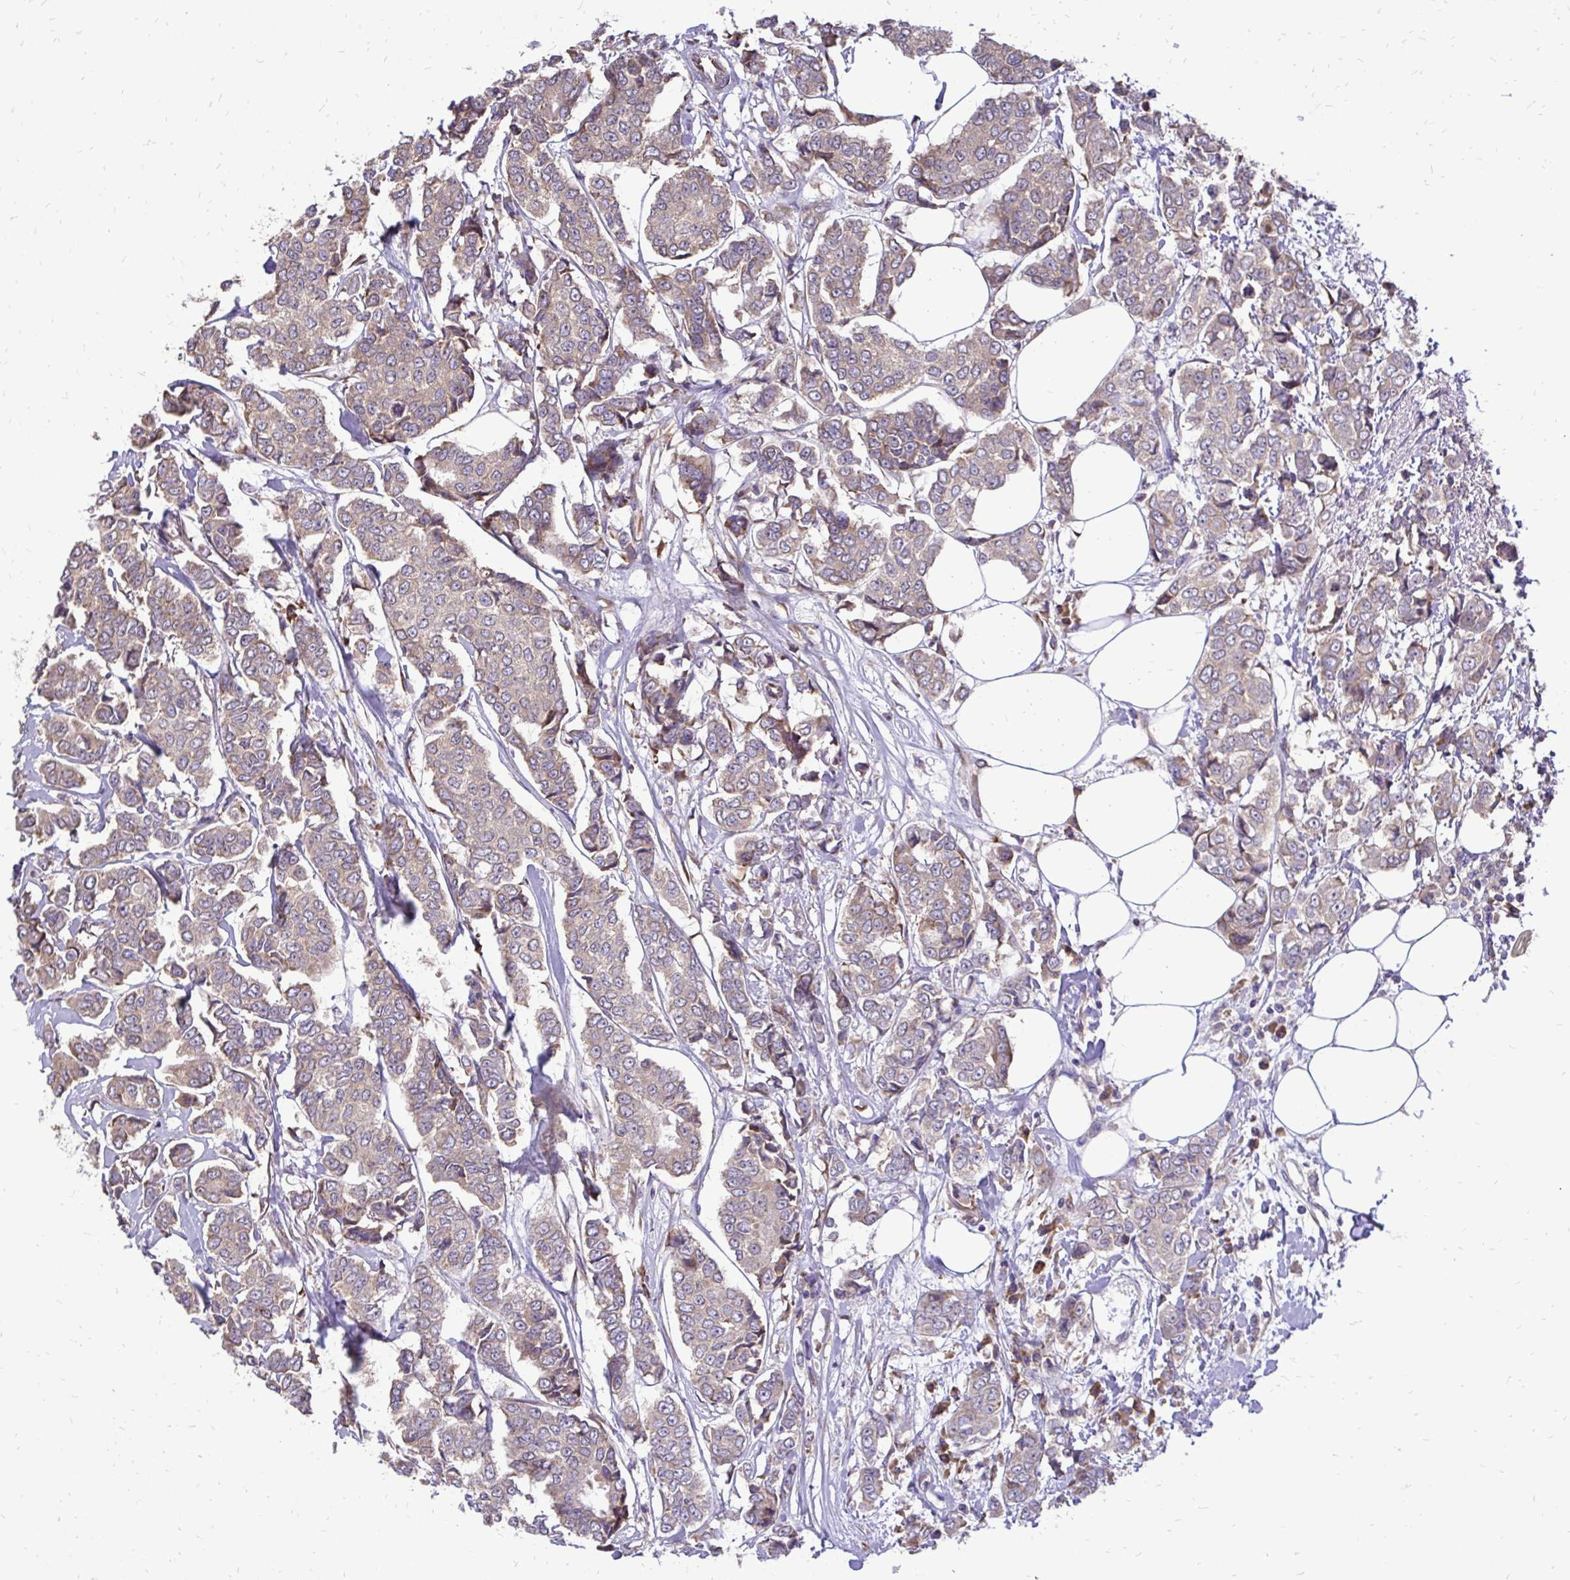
{"staining": {"intensity": "weak", "quantity": ">75%", "location": "cytoplasmic/membranous"}, "tissue": "breast cancer", "cell_type": "Tumor cells", "image_type": "cancer", "snomed": [{"axis": "morphology", "description": "Duct carcinoma"}, {"axis": "topography", "description": "Breast"}], "caption": "Human invasive ductal carcinoma (breast) stained with a brown dye exhibits weak cytoplasmic/membranous positive positivity in about >75% of tumor cells.", "gene": "RPS3", "patient": {"sex": "female", "age": 94}}